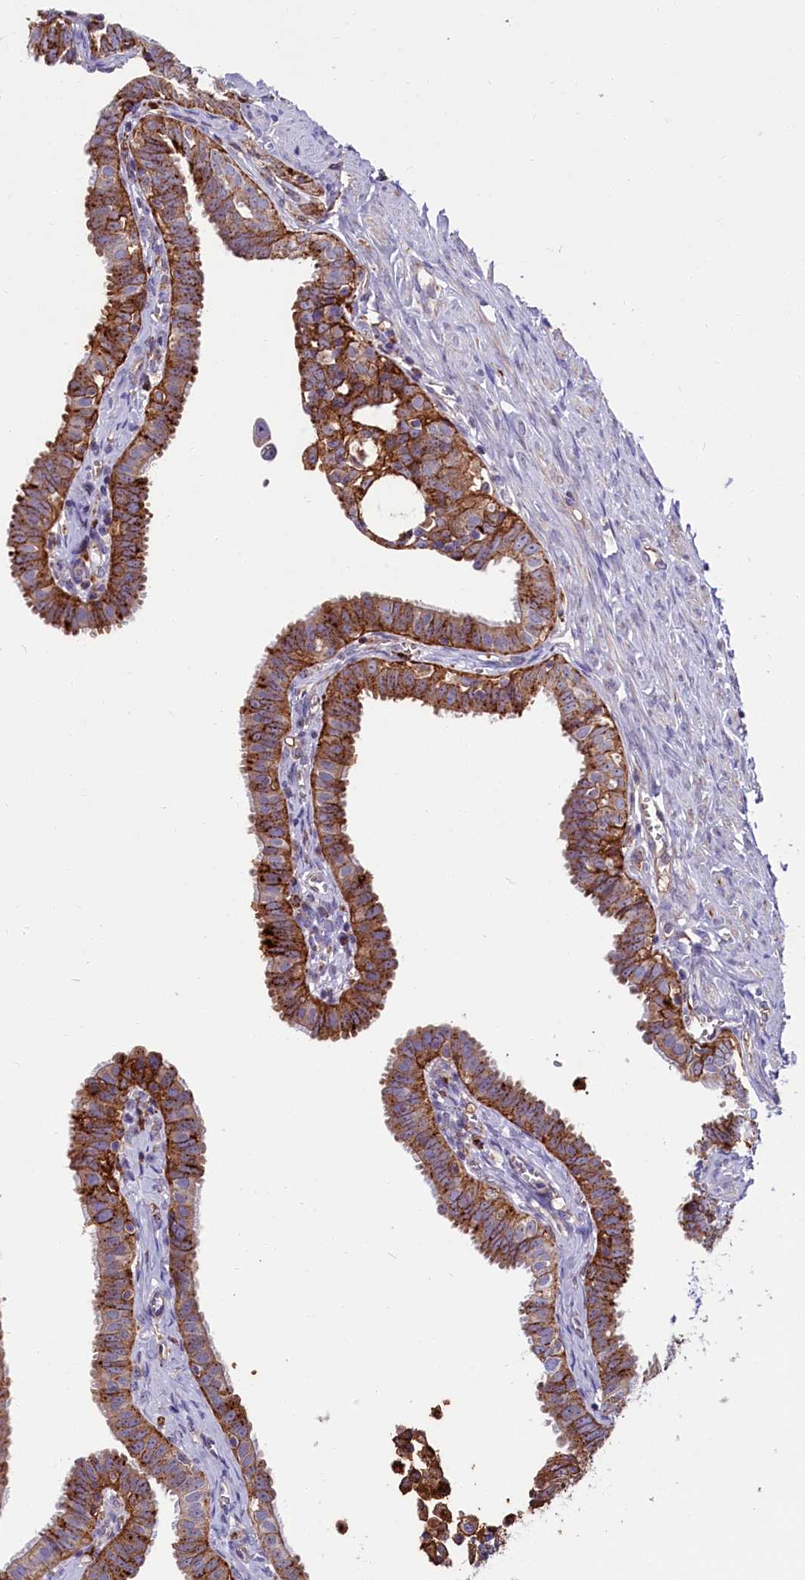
{"staining": {"intensity": "strong", "quantity": "25%-75%", "location": "cytoplasmic/membranous"}, "tissue": "fallopian tube", "cell_type": "Glandular cells", "image_type": "normal", "snomed": [{"axis": "morphology", "description": "Normal tissue, NOS"}, {"axis": "morphology", "description": "Carcinoma, NOS"}, {"axis": "topography", "description": "Fallopian tube"}, {"axis": "topography", "description": "Ovary"}], "caption": "Protein analysis of unremarkable fallopian tube exhibits strong cytoplasmic/membranous expression in approximately 25%-75% of glandular cells. Nuclei are stained in blue.", "gene": "IL20RA", "patient": {"sex": "female", "age": 59}}